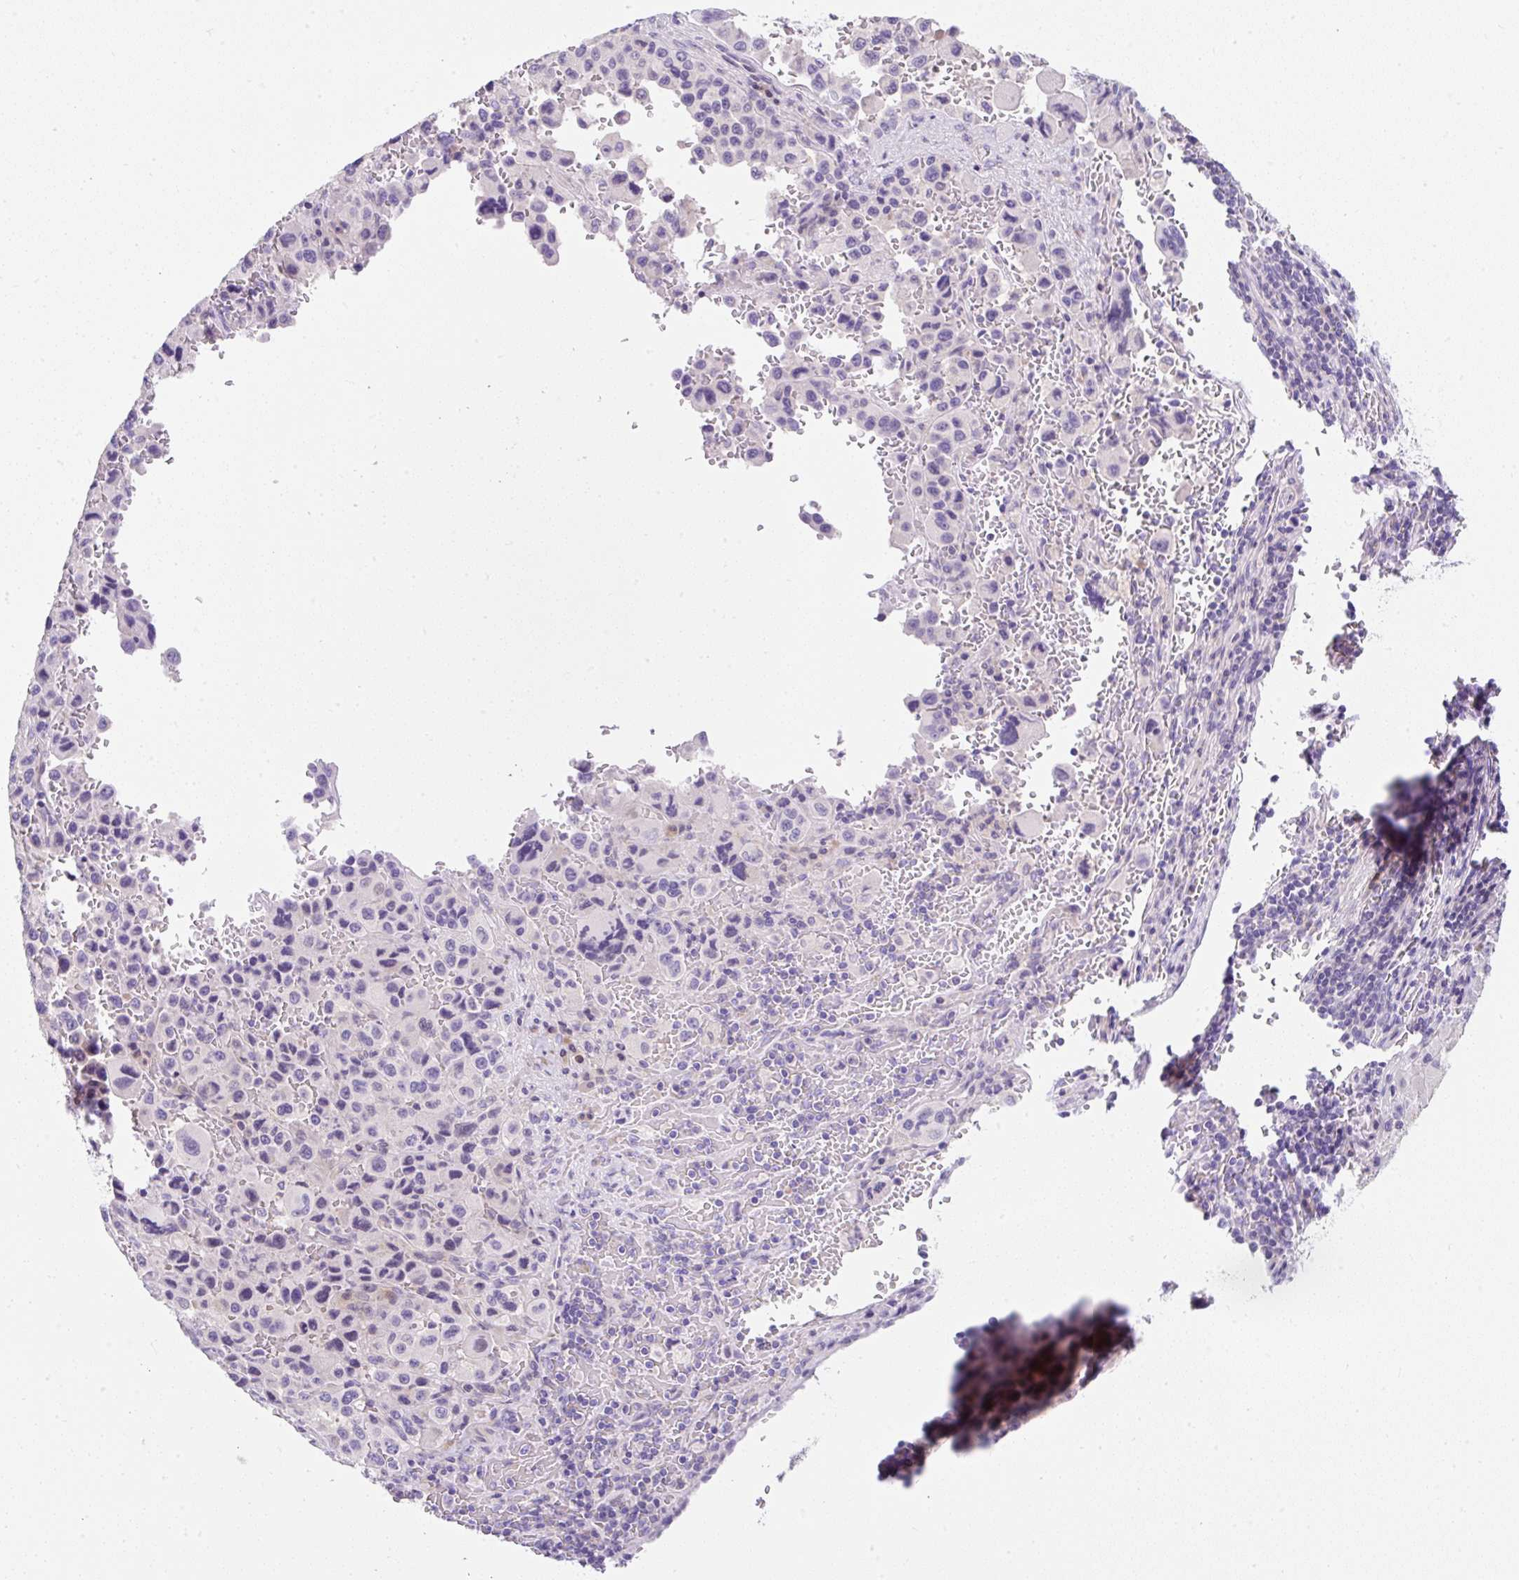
{"staining": {"intensity": "negative", "quantity": "none", "location": "none"}, "tissue": "melanoma", "cell_type": "Tumor cells", "image_type": "cancer", "snomed": [{"axis": "morphology", "description": "Malignant melanoma, Metastatic site"}, {"axis": "topography", "description": "Lymph node"}], "caption": "IHC histopathology image of neoplastic tissue: human melanoma stained with DAB (3,3'-diaminobenzidine) shows no significant protein positivity in tumor cells.", "gene": "DTX4", "patient": {"sex": "female", "age": 65}}